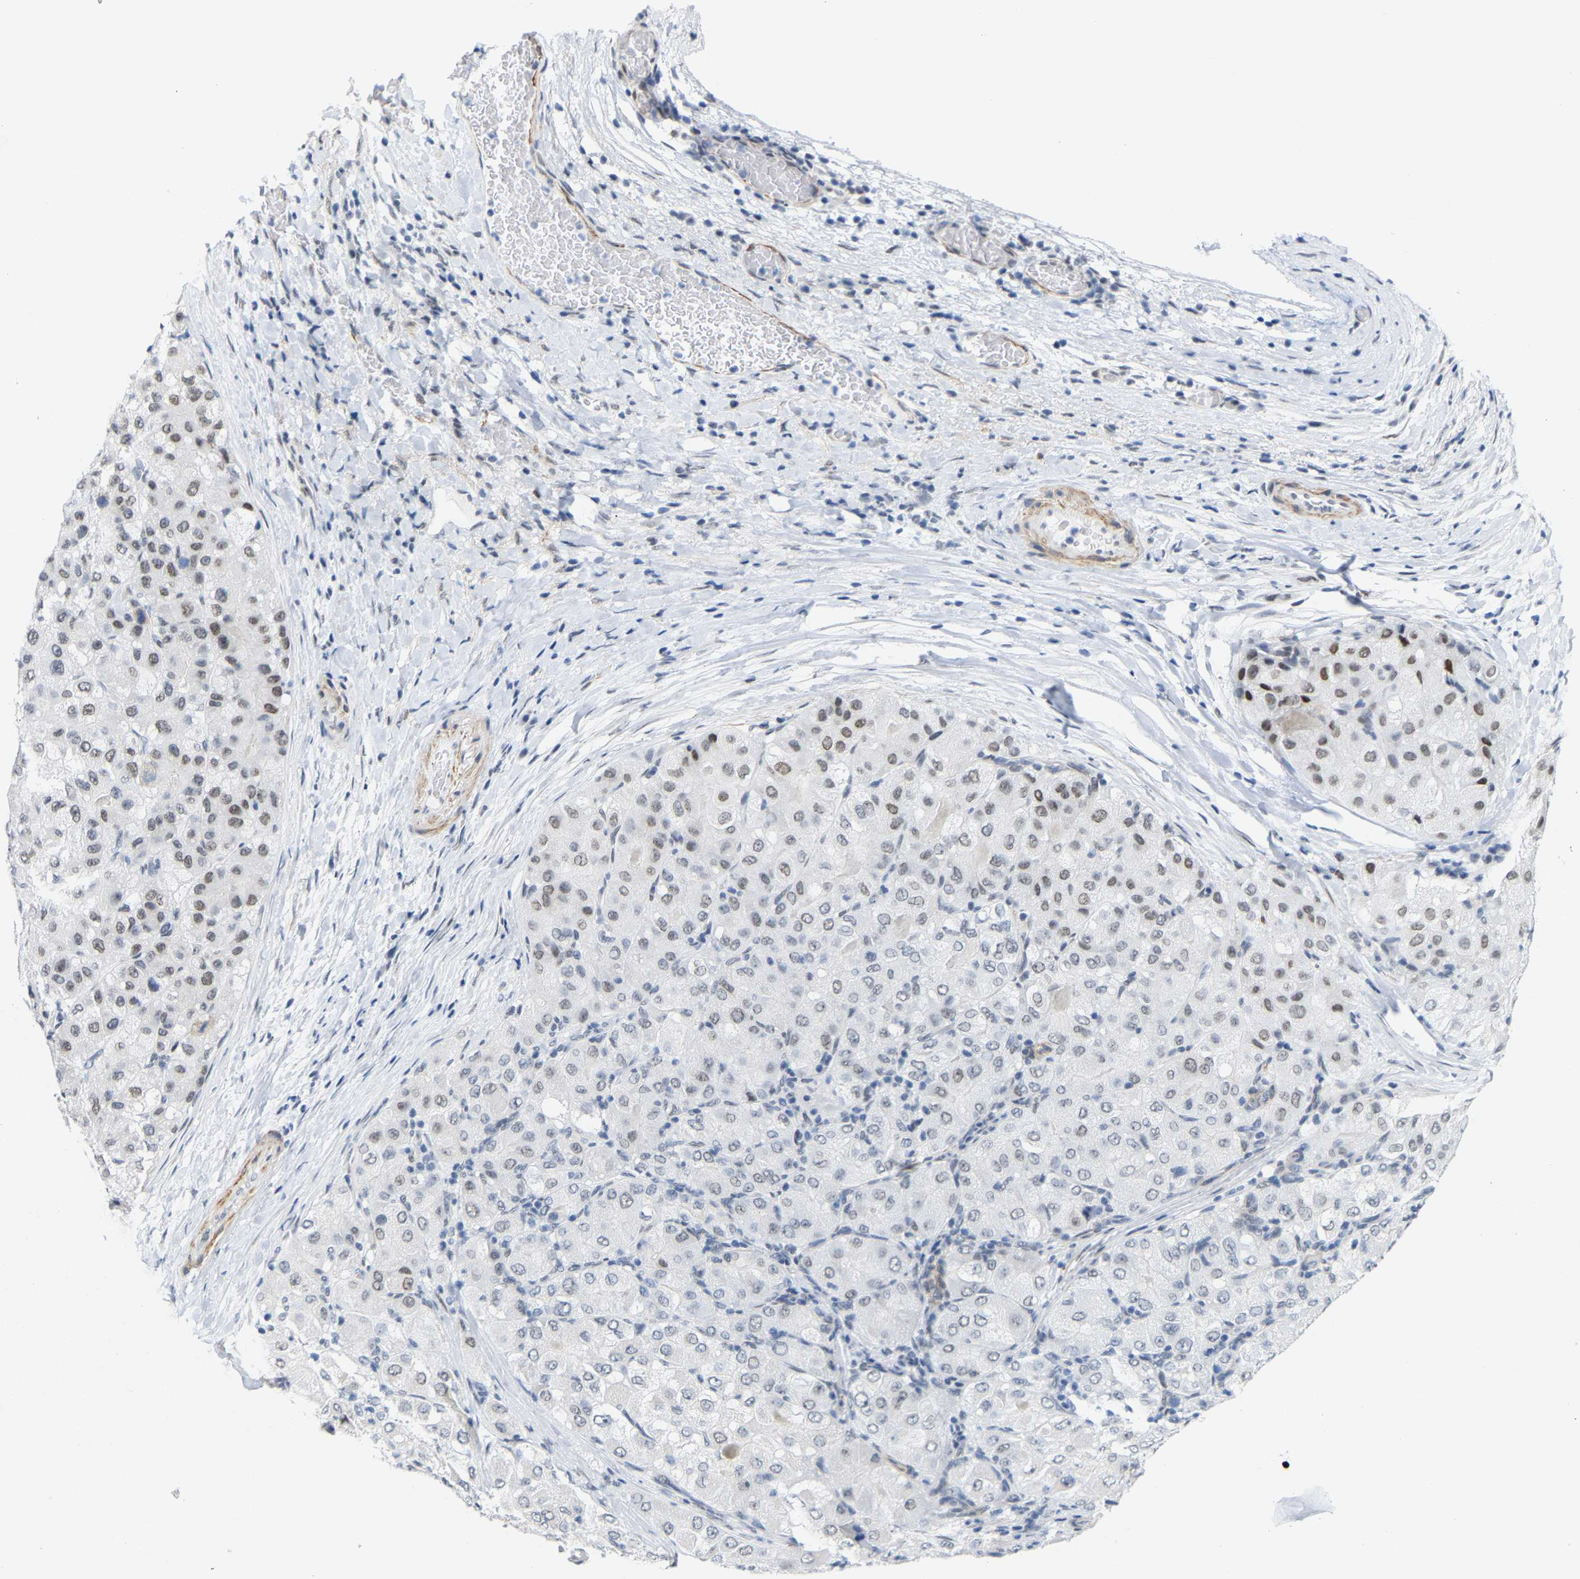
{"staining": {"intensity": "moderate", "quantity": "25%-75%", "location": "nuclear"}, "tissue": "liver cancer", "cell_type": "Tumor cells", "image_type": "cancer", "snomed": [{"axis": "morphology", "description": "Carcinoma, Hepatocellular, NOS"}, {"axis": "topography", "description": "Liver"}], "caption": "An immunohistochemistry image of tumor tissue is shown. Protein staining in brown shows moderate nuclear positivity in liver hepatocellular carcinoma within tumor cells.", "gene": "FAM180A", "patient": {"sex": "male", "age": 80}}